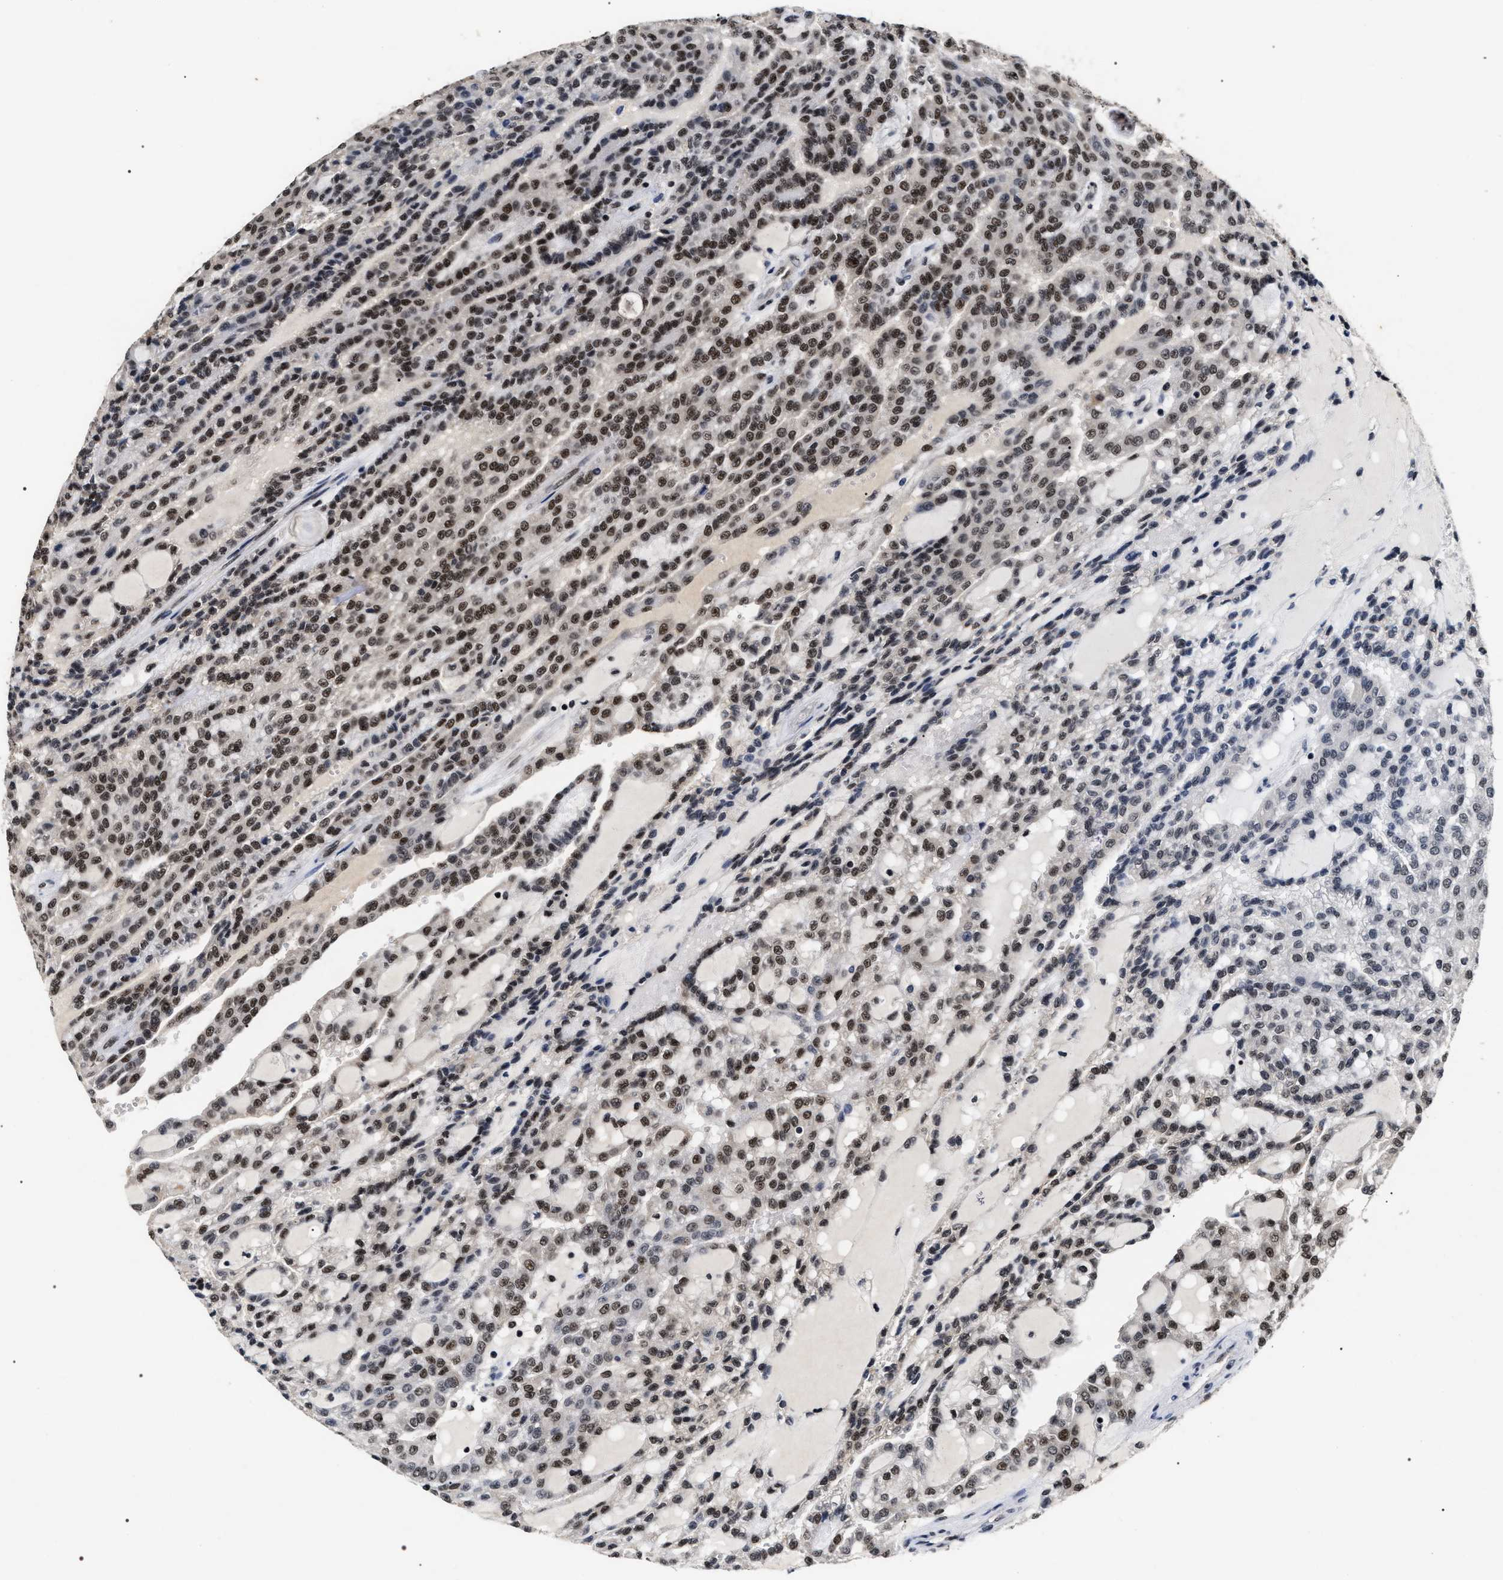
{"staining": {"intensity": "moderate", "quantity": ">75%", "location": "nuclear"}, "tissue": "renal cancer", "cell_type": "Tumor cells", "image_type": "cancer", "snomed": [{"axis": "morphology", "description": "Adenocarcinoma, NOS"}, {"axis": "topography", "description": "Kidney"}], "caption": "Immunohistochemistry (IHC) of renal adenocarcinoma shows medium levels of moderate nuclear expression in about >75% of tumor cells. Using DAB (3,3'-diaminobenzidine) (brown) and hematoxylin (blue) stains, captured at high magnification using brightfield microscopy.", "gene": "RRP1B", "patient": {"sex": "male", "age": 63}}